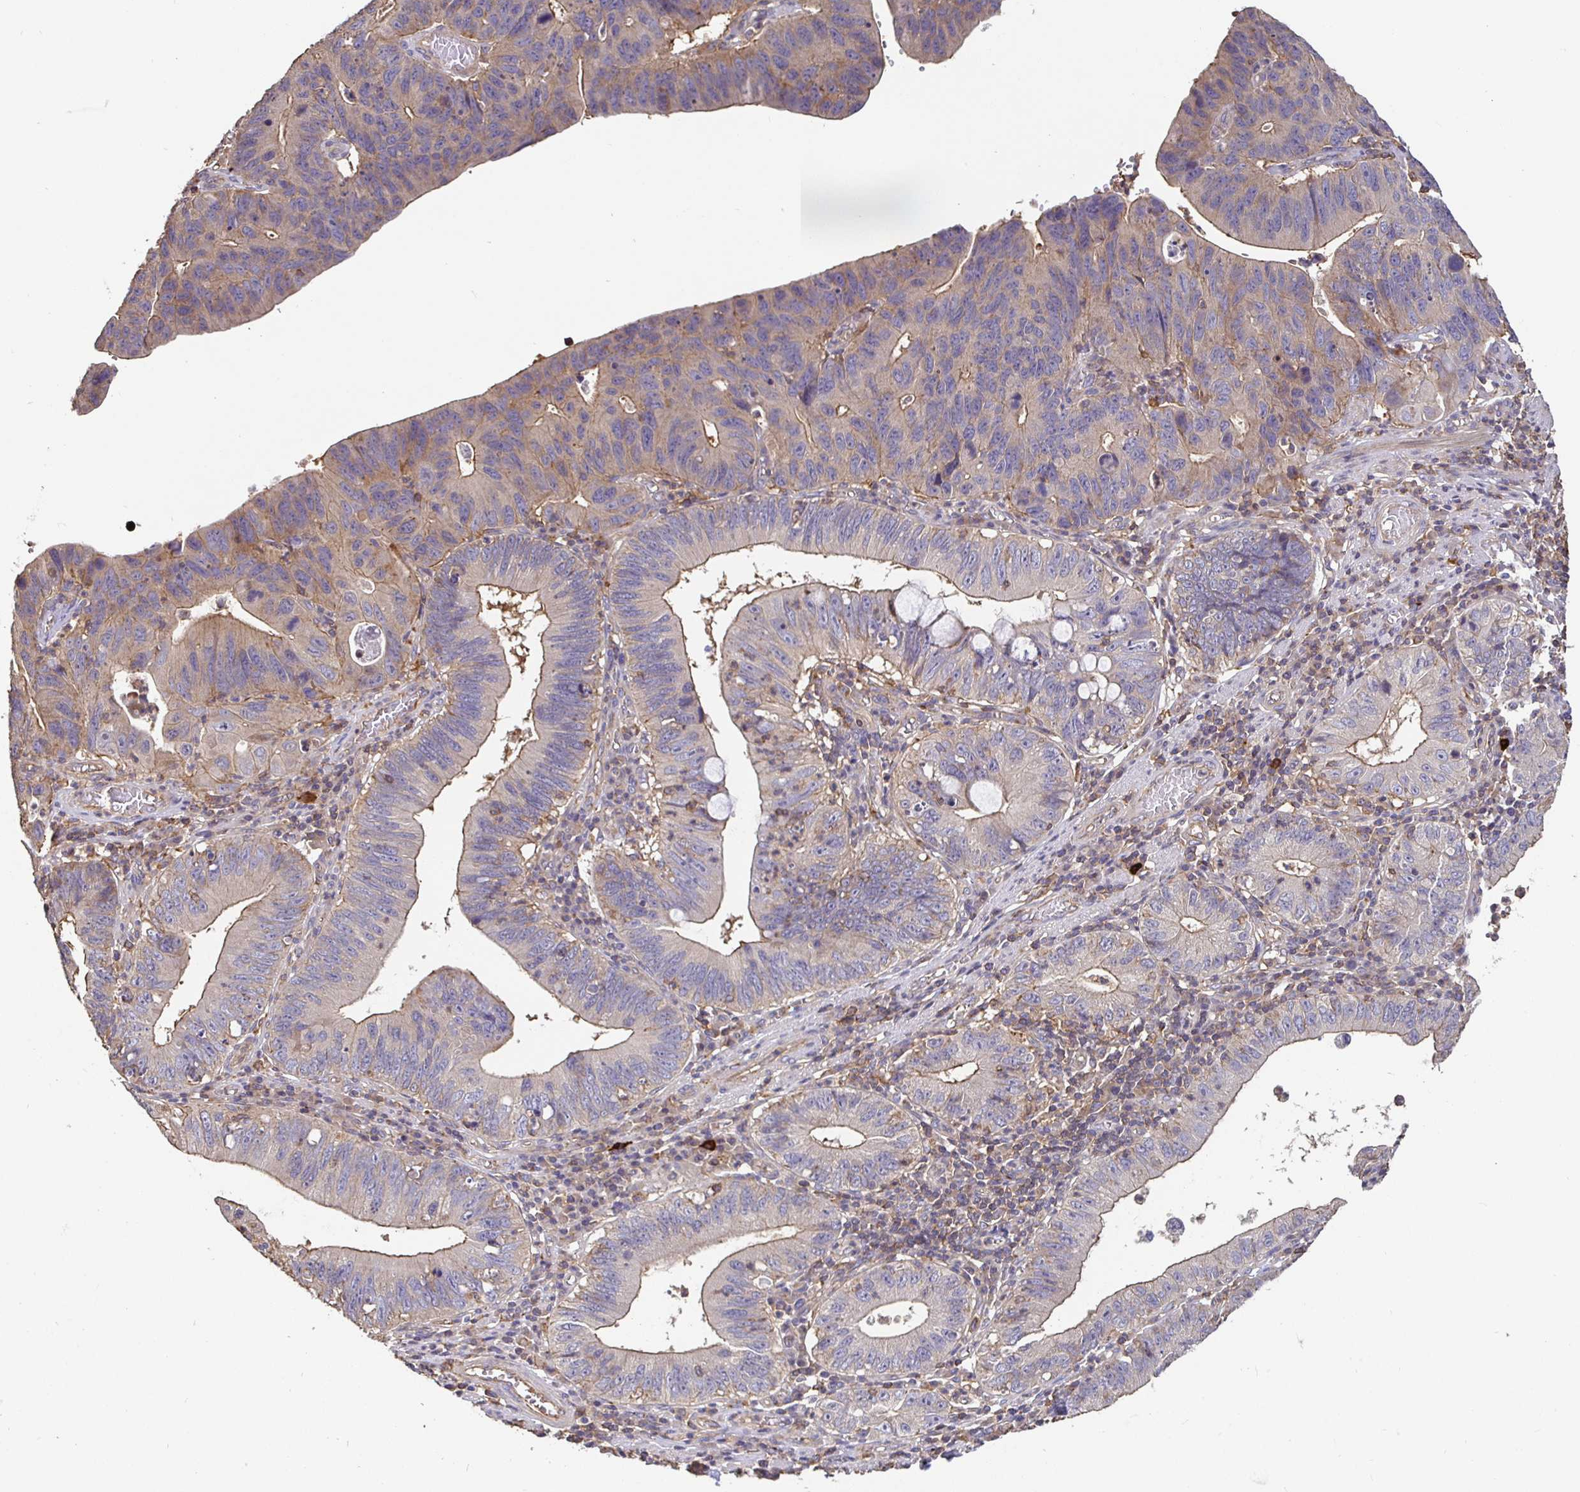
{"staining": {"intensity": "moderate", "quantity": "25%-75%", "location": "cytoplasmic/membranous"}, "tissue": "stomach cancer", "cell_type": "Tumor cells", "image_type": "cancer", "snomed": [{"axis": "morphology", "description": "Adenocarcinoma, NOS"}, {"axis": "topography", "description": "Stomach"}], "caption": "DAB (3,3'-diaminobenzidine) immunohistochemical staining of human stomach adenocarcinoma demonstrates moderate cytoplasmic/membranous protein expression in approximately 25%-75% of tumor cells.", "gene": "C1QTNF7", "patient": {"sex": "male", "age": 59}}